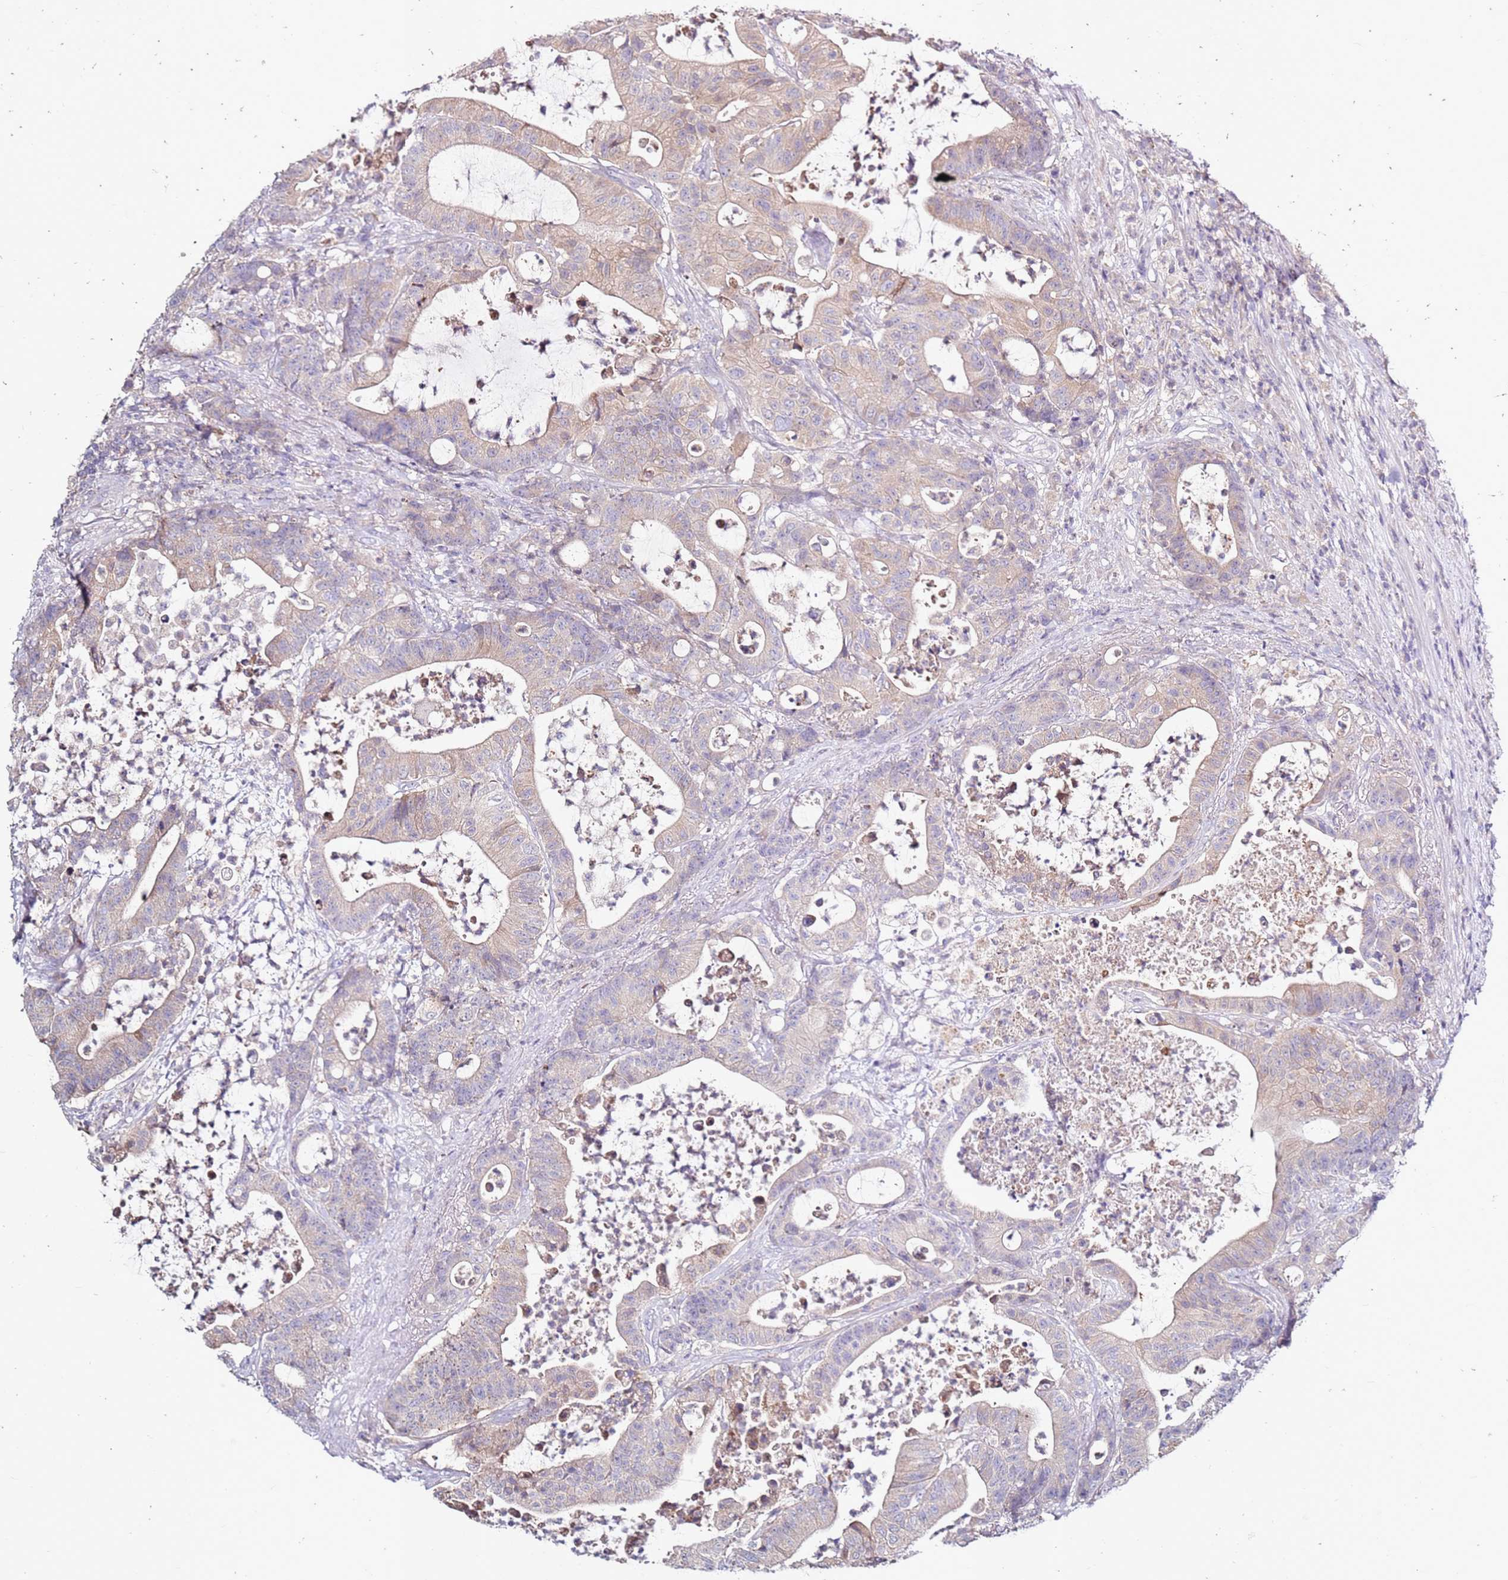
{"staining": {"intensity": "weak", "quantity": "25%-75%", "location": "cytoplasmic/membranous"}, "tissue": "colorectal cancer", "cell_type": "Tumor cells", "image_type": "cancer", "snomed": [{"axis": "morphology", "description": "Adenocarcinoma, NOS"}, {"axis": "topography", "description": "Colon"}], "caption": "DAB (3,3'-diaminobenzidine) immunohistochemical staining of adenocarcinoma (colorectal) reveals weak cytoplasmic/membranous protein positivity in about 25%-75% of tumor cells.", "gene": "CNOT9", "patient": {"sex": "female", "age": 84}}